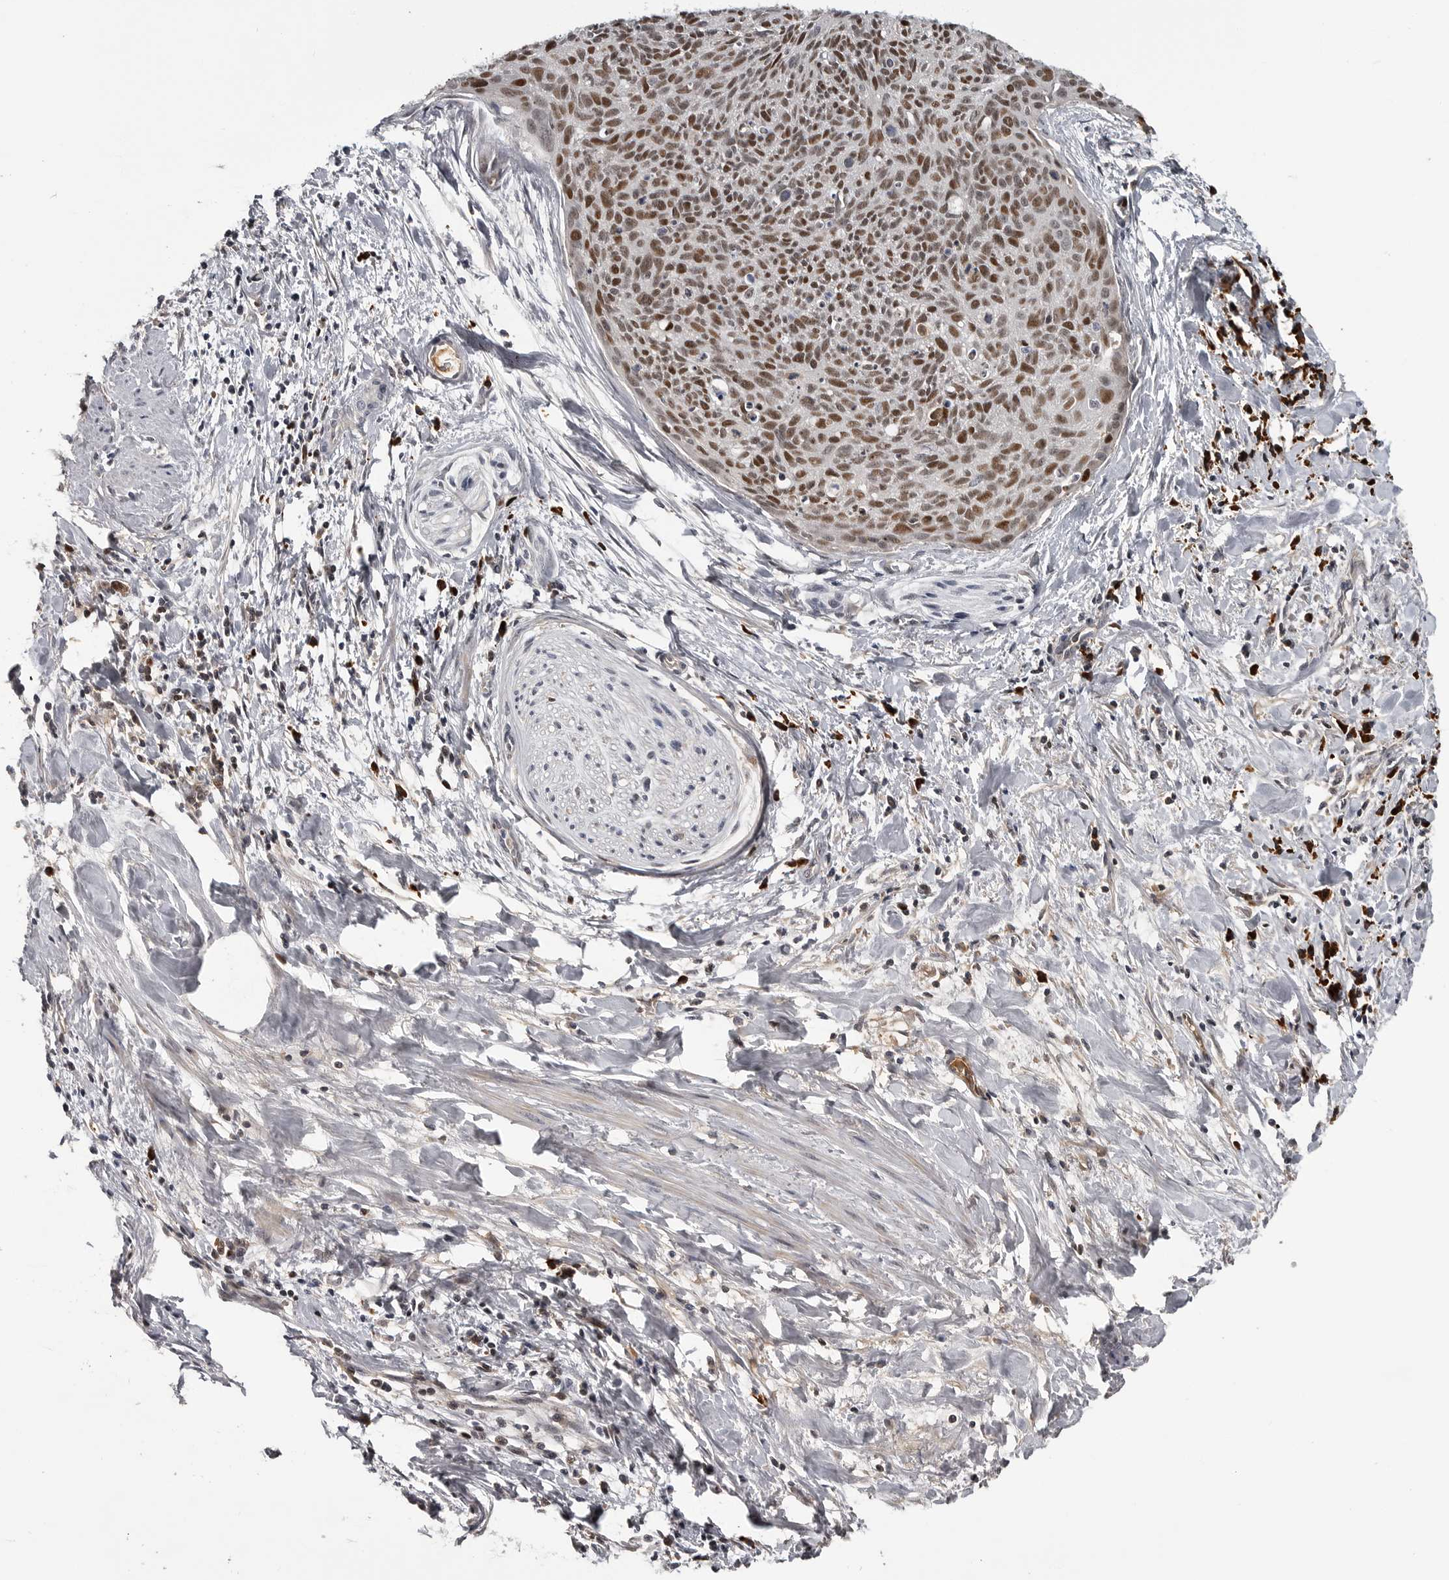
{"staining": {"intensity": "moderate", "quantity": ">75%", "location": "nuclear"}, "tissue": "cervical cancer", "cell_type": "Tumor cells", "image_type": "cancer", "snomed": [{"axis": "morphology", "description": "Squamous cell carcinoma, NOS"}, {"axis": "topography", "description": "Cervix"}], "caption": "Cervical squamous cell carcinoma tissue shows moderate nuclear positivity in about >75% of tumor cells, visualized by immunohistochemistry.", "gene": "ZNF277", "patient": {"sex": "female", "age": 55}}